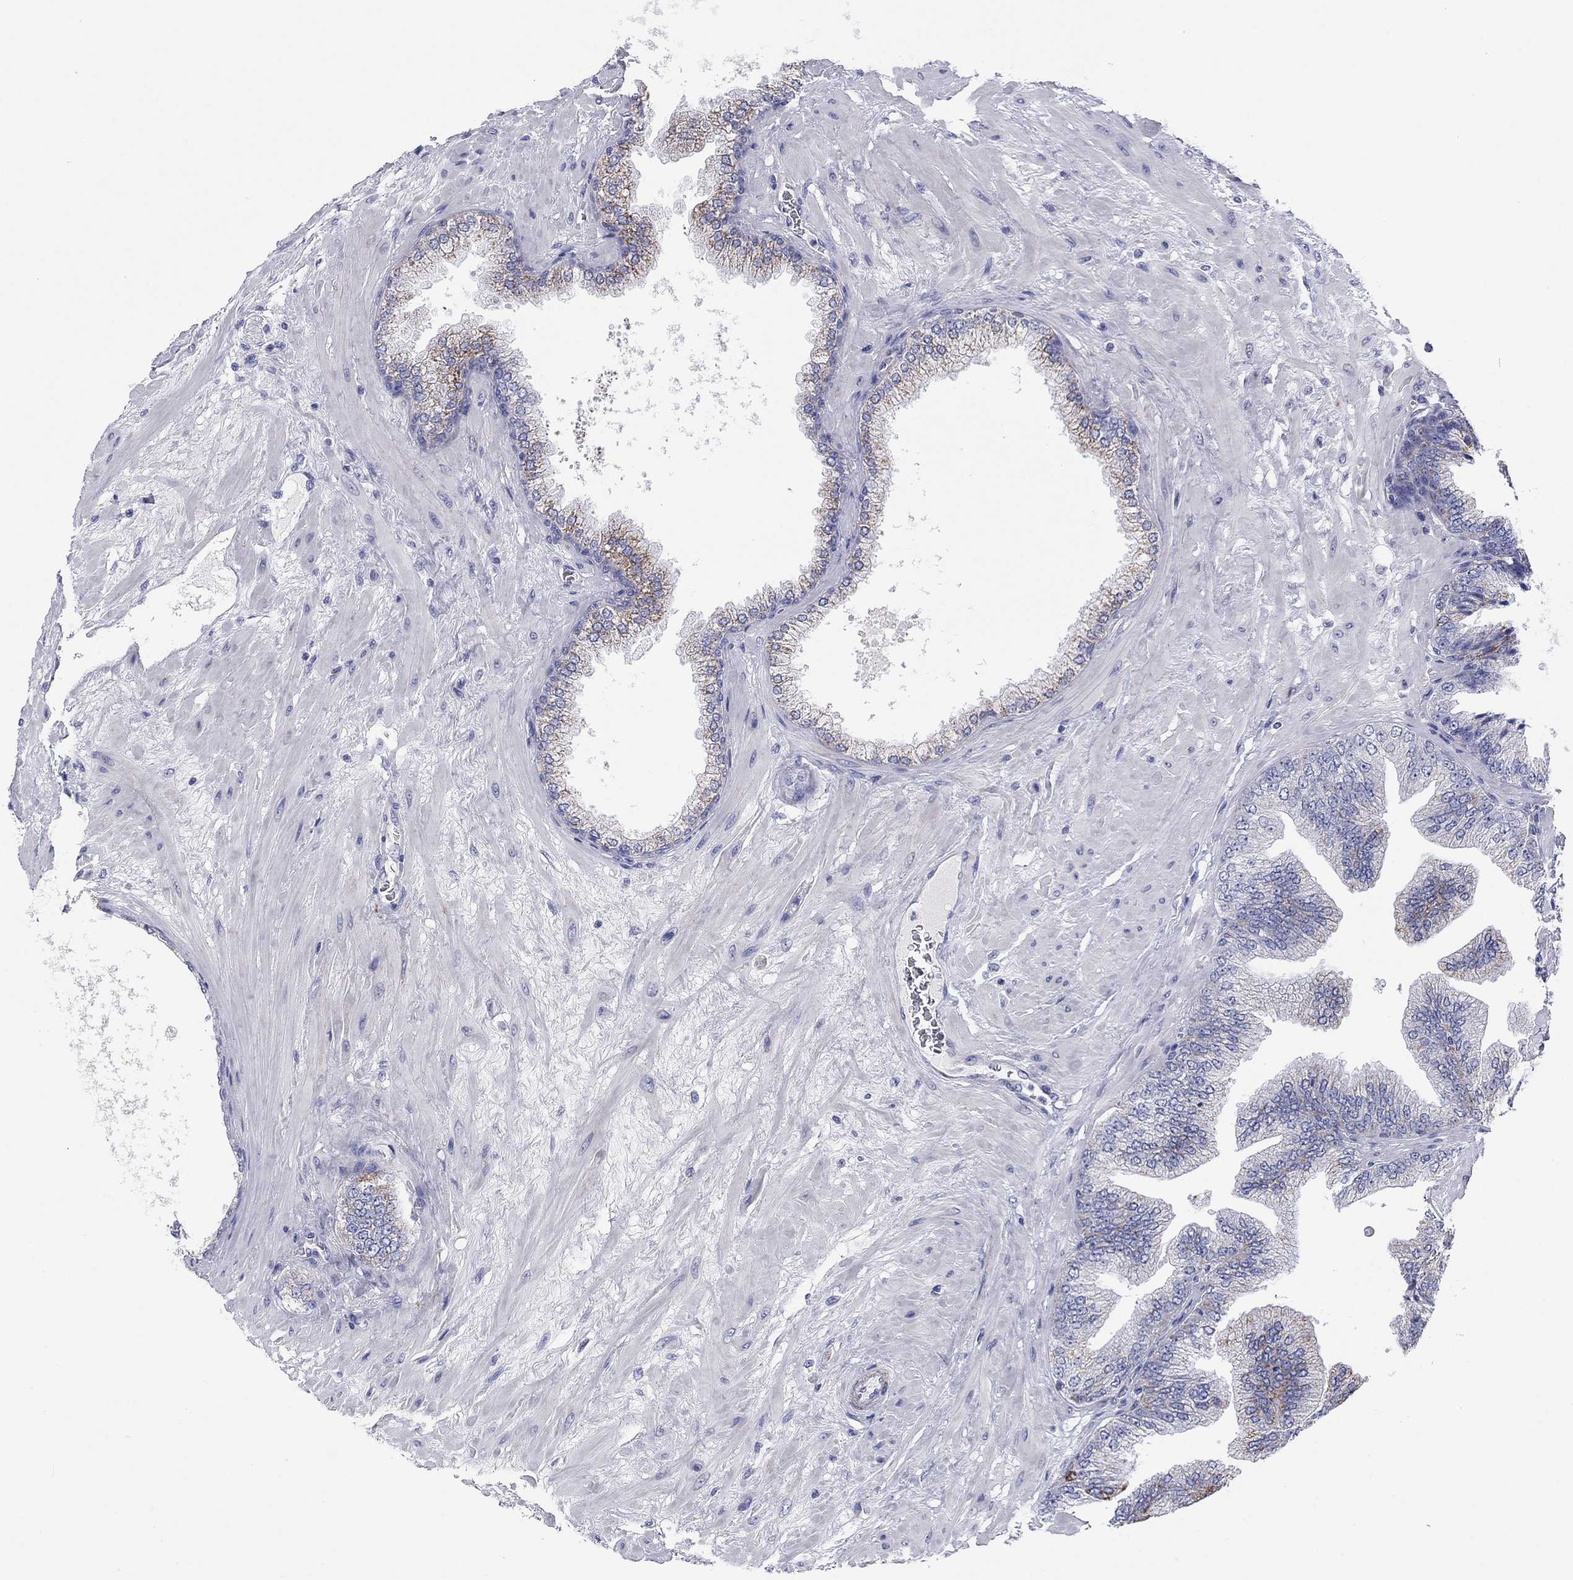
{"staining": {"intensity": "strong", "quantity": "<25%", "location": "cytoplasmic/membranous"}, "tissue": "prostate cancer", "cell_type": "Tumor cells", "image_type": "cancer", "snomed": [{"axis": "morphology", "description": "Adenocarcinoma, Low grade"}, {"axis": "topography", "description": "Prostate"}], "caption": "Immunohistochemical staining of human prostate cancer demonstrates strong cytoplasmic/membranous protein staining in about <25% of tumor cells.", "gene": "MGST3", "patient": {"sex": "male", "age": 72}}